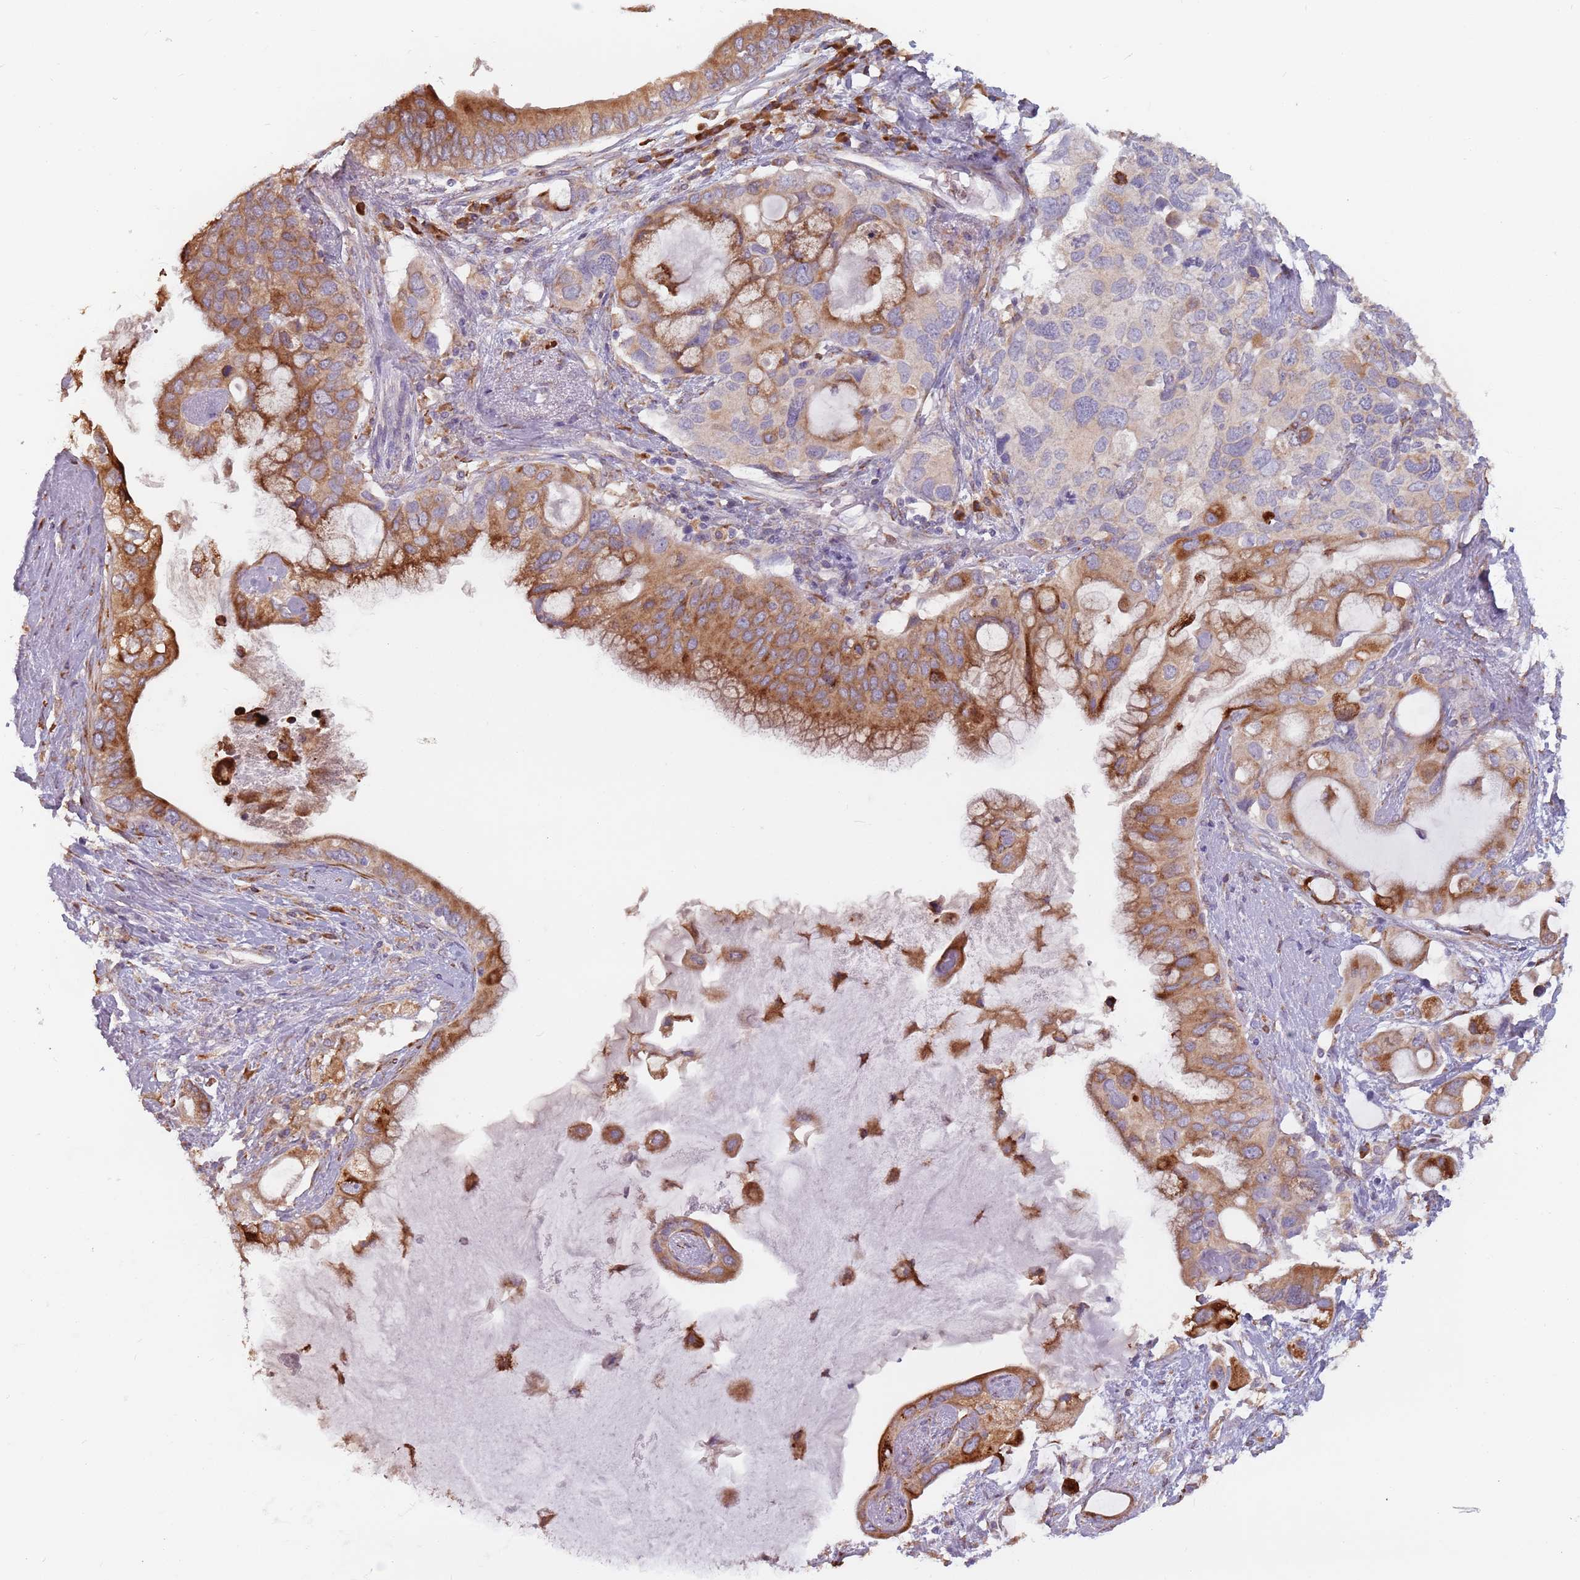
{"staining": {"intensity": "moderate", "quantity": ">75%", "location": "cytoplasmic/membranous"}, "tissue": "pancreatic cancer", "cell_type": "Tumor cells", "image_type": "cancer", "snomed": [{"axis": "morphology", "description": "Adenocarcinoma, NOS"}, {"axis": "topography", "description": "Pancreas"}], "caption": "About >75% of tumor cells in pancreatic adenocarcinoma reveal moderate cytoplasmic/membranous protein expression as visualized by brown immunohistochemical staining.", "gene": "RPS9", "patient": {"sex": "female", "age": 56}}